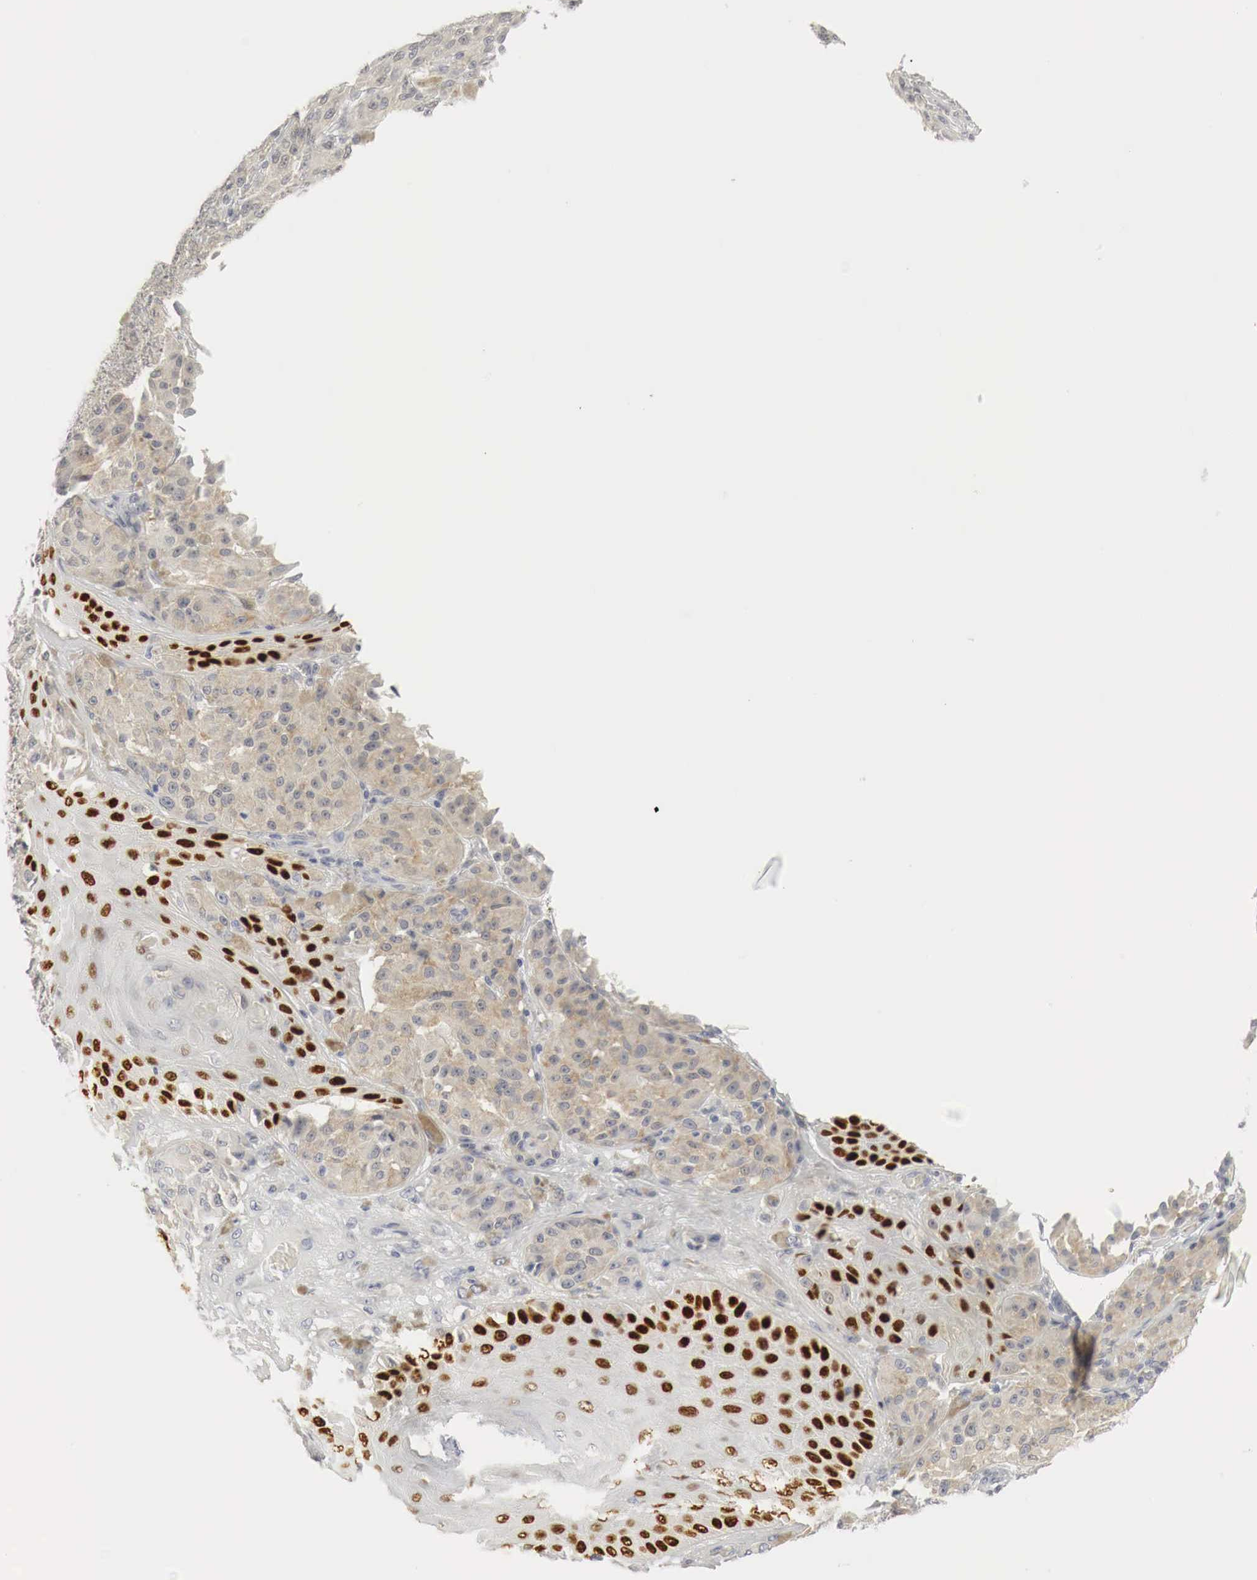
{"staining": {"intensity": "weak", "quantity": "25%-75%", "location": "cytoplasmic/membranous"}, "tissue": "melanoma", "cell_type": "Tumor cells", "image_type": "cancer", "snomed": [{"axis": "morphology", "description": "Malignant melanoma, NOS"}, {"axis": "topography", "description": "Skin"}], "caption": "About 25%-75% of tumor cells in human malignant melanoma exhibit weak cytoplasmic/membranous protein positivity as visualized by brown immunohistochemical staining.", "gene": "TP63", "patient": {"sex": "male", "age": 44}}